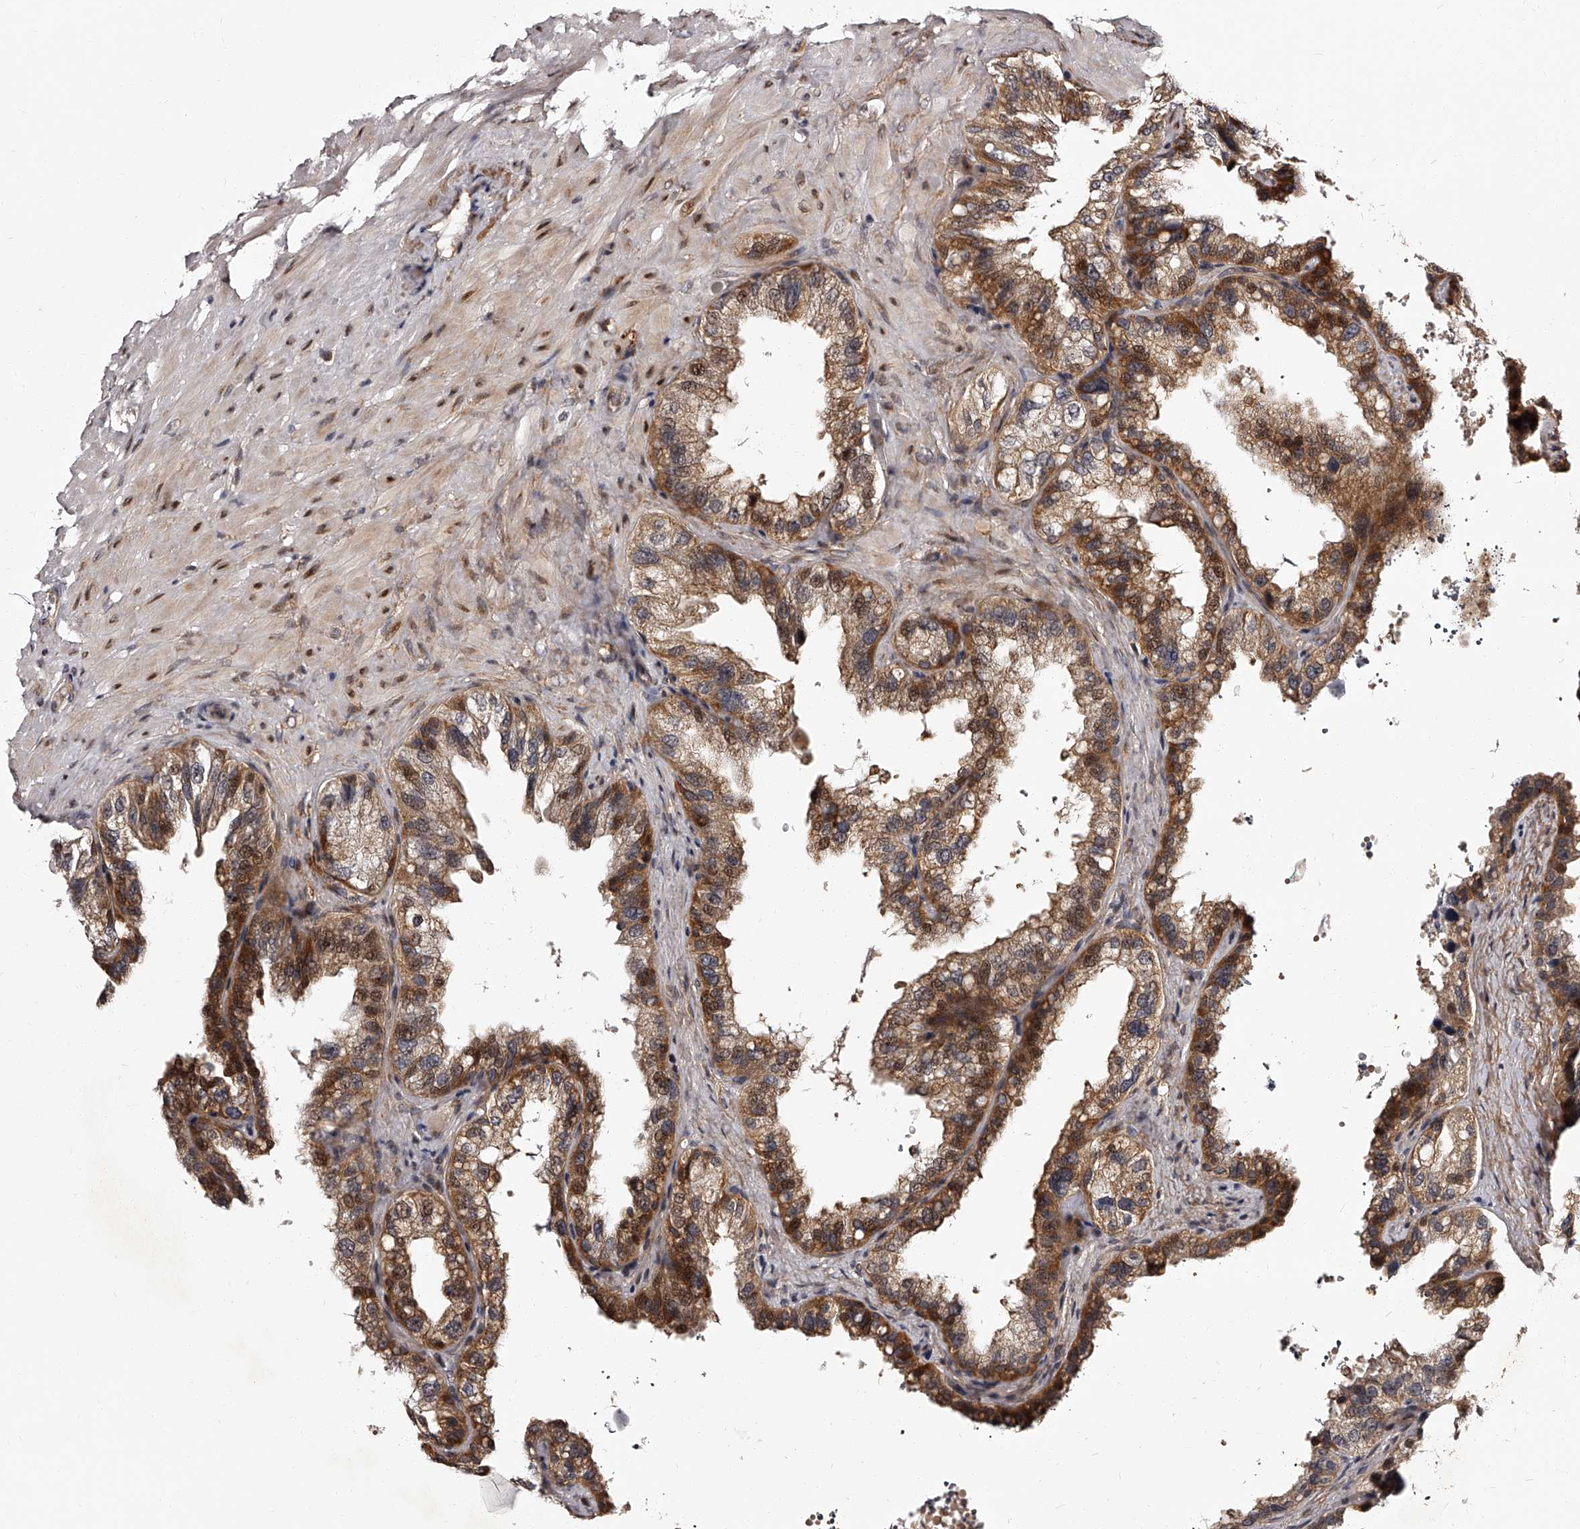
{"staining": {"intensity": "strong", "quantity": "25%-75%", "location": "cytoplasmic/membranous,nuclear"}, "tissue": "seminal vesicle", "cell_type": "Glandular cells", "image_type": "normal", "snomed": [{"axis": "morphology", "description": "Normal tissue, NOS"}, {"axis": "topography", "description": "Seminal veicle"}], "caption": "Normal seminal vesicle exhibits strong cytoplasmic/membranous,nuclear positivity in about 25%-75% of glandular cells, visualized by immunohistochemistry.", "gene": "RSC1A1", "patient": {"sex": "male", "age": 68}}